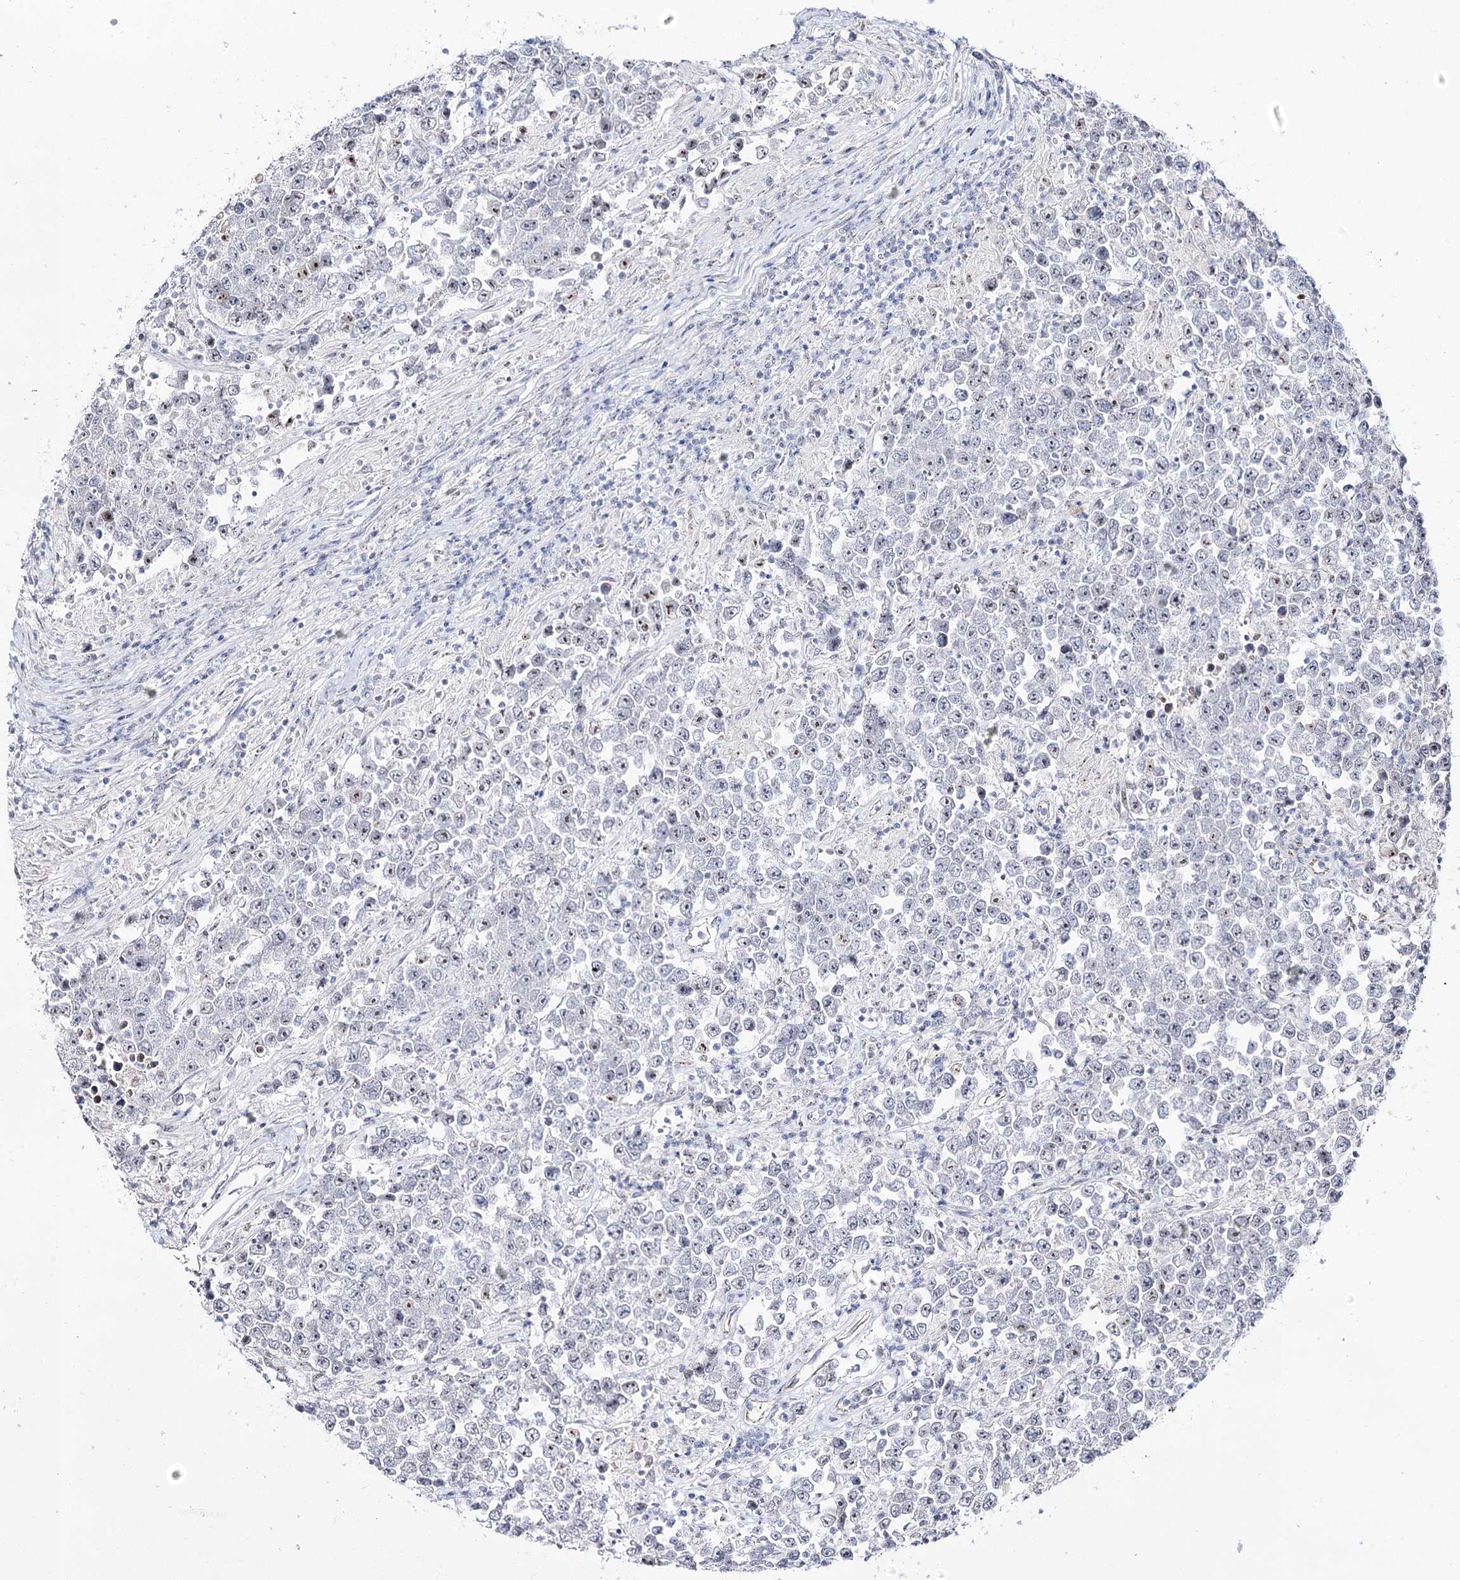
{"staining": {"intensity": "negative", "quantity": "none", "location": "none"}, "tissue": "testis cancer", "cell_type": "Tumor cells", "image_type": "cancer", "snomed": [{"axis": "morphology", "description": "Normal tissue, NOS"}, {"axis": "morphology", "description": "Urothelial carcinoma, High grade"}, {"axis": "morphology", "description": "Seminoma, NOS"}, {"axis": "morphology", "description": "Carcinoma, Embryonal, NOS"}, {"axis": "topography", "description": "Urinary bladder"}, {"axis": "topography", "description": "Testis"}], "caption": "Human seminoma (testis) stained for a protein using immunohistochemistry (IHC) displays no expression in tumor cells.", "gene": "DDX50", "patient": {"sex": "male", "age": 41}}